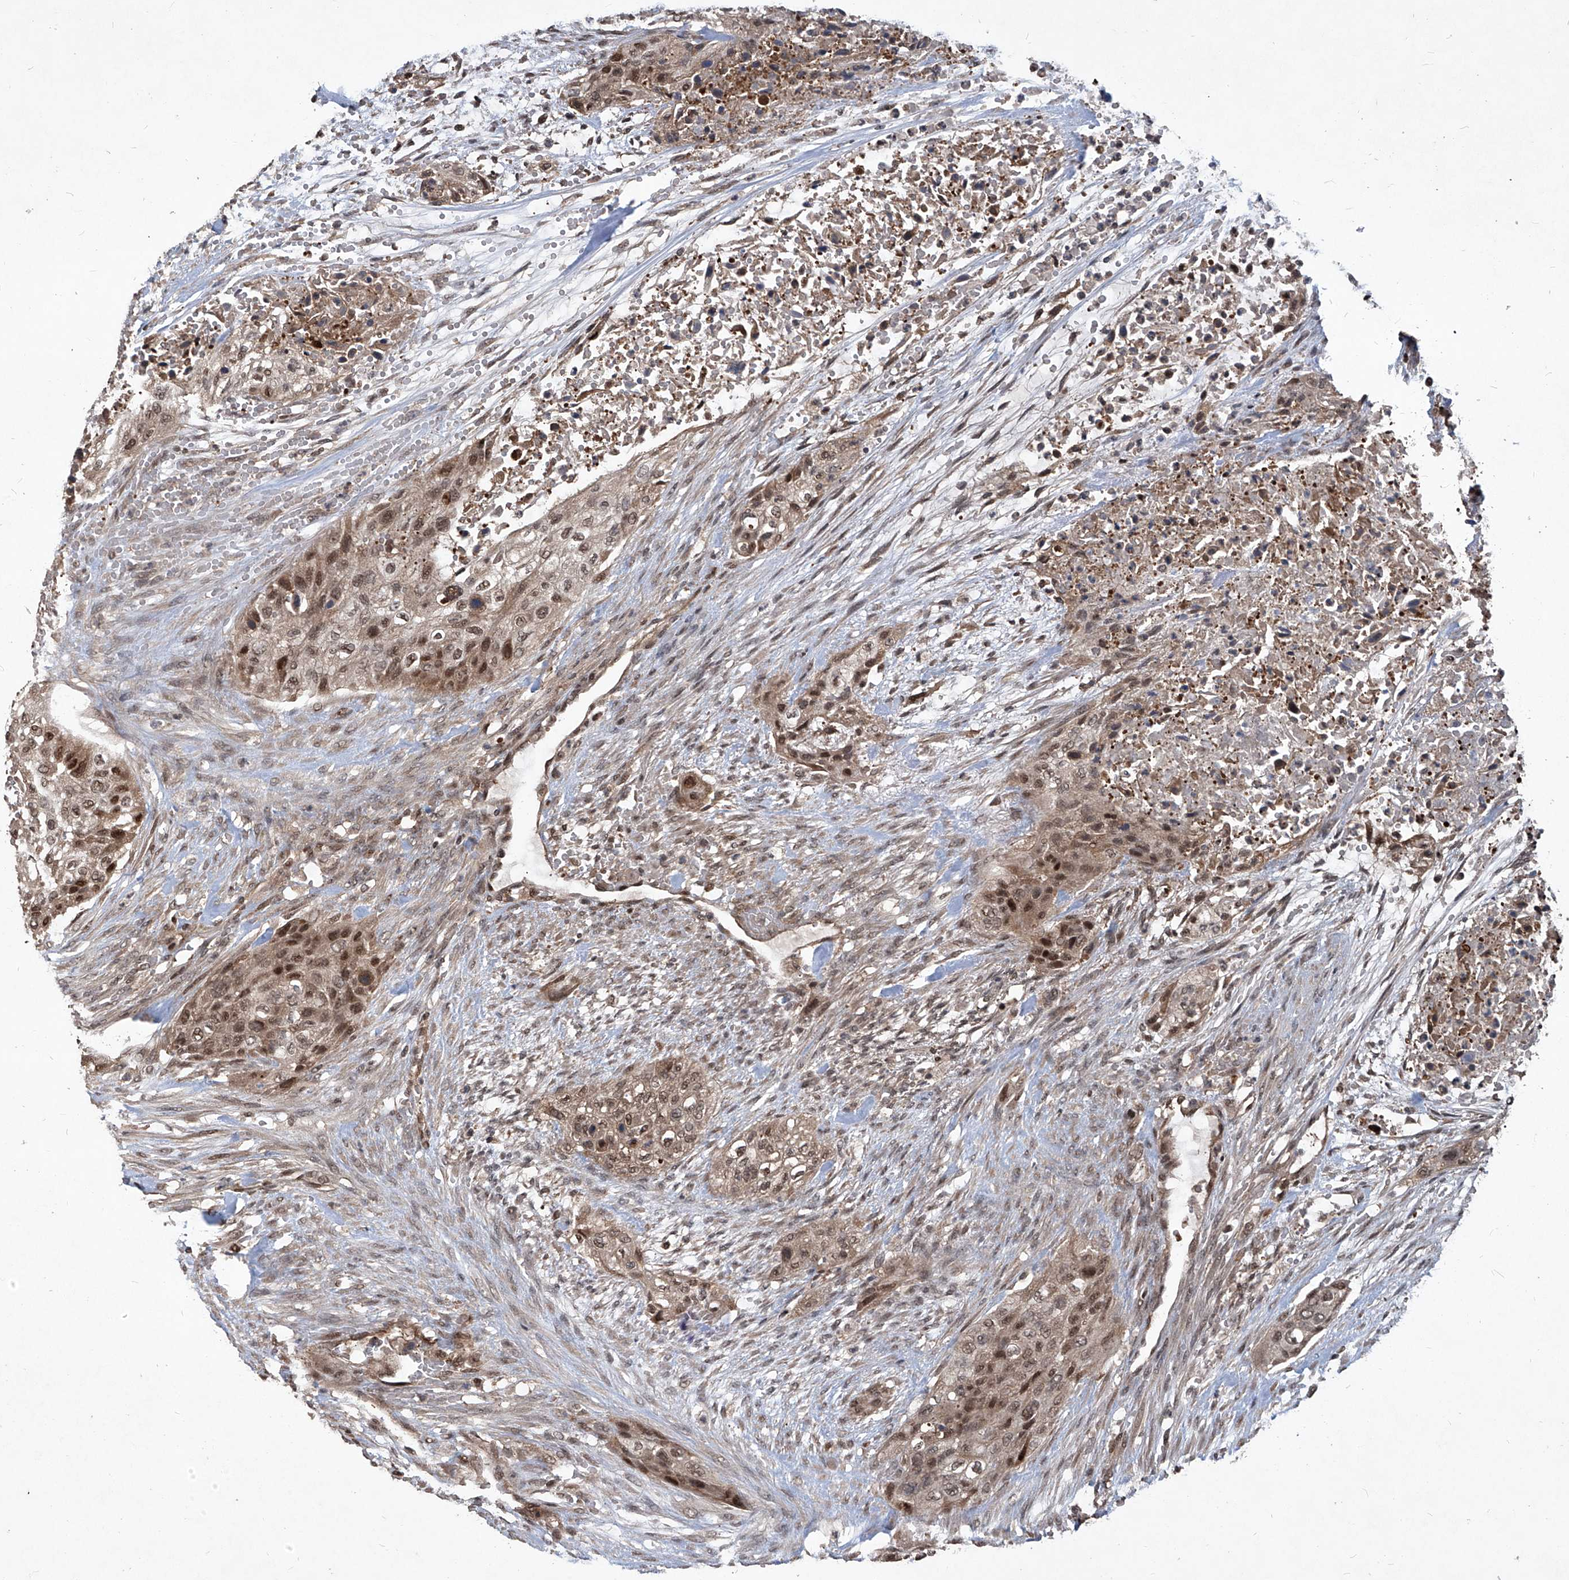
{"staining": {"intensity": "moderate", "quantity": ">75%", "location": "cytoplasmic/membranous,nuclear"}, "tissue": "urothelial cancer", "cell_type": "Tumor cells", "image_type": "cancer", "snomed": [{"axis": "morphology", "description": "Urothelial carcinoma, High grade"}, {"axis": "topography", "description": "Urinary bladder"}], "caption": "This photomicrograph reveals immunohistochemistry (IHC) staining of urothelial carcinoma (high-grade), with medium moderate cytoplasmic/membranous and nuclear positivity in about >75% of tumor cells.", "gene": "PSMB1", "patient": {"sex": "male", "age": 35}}